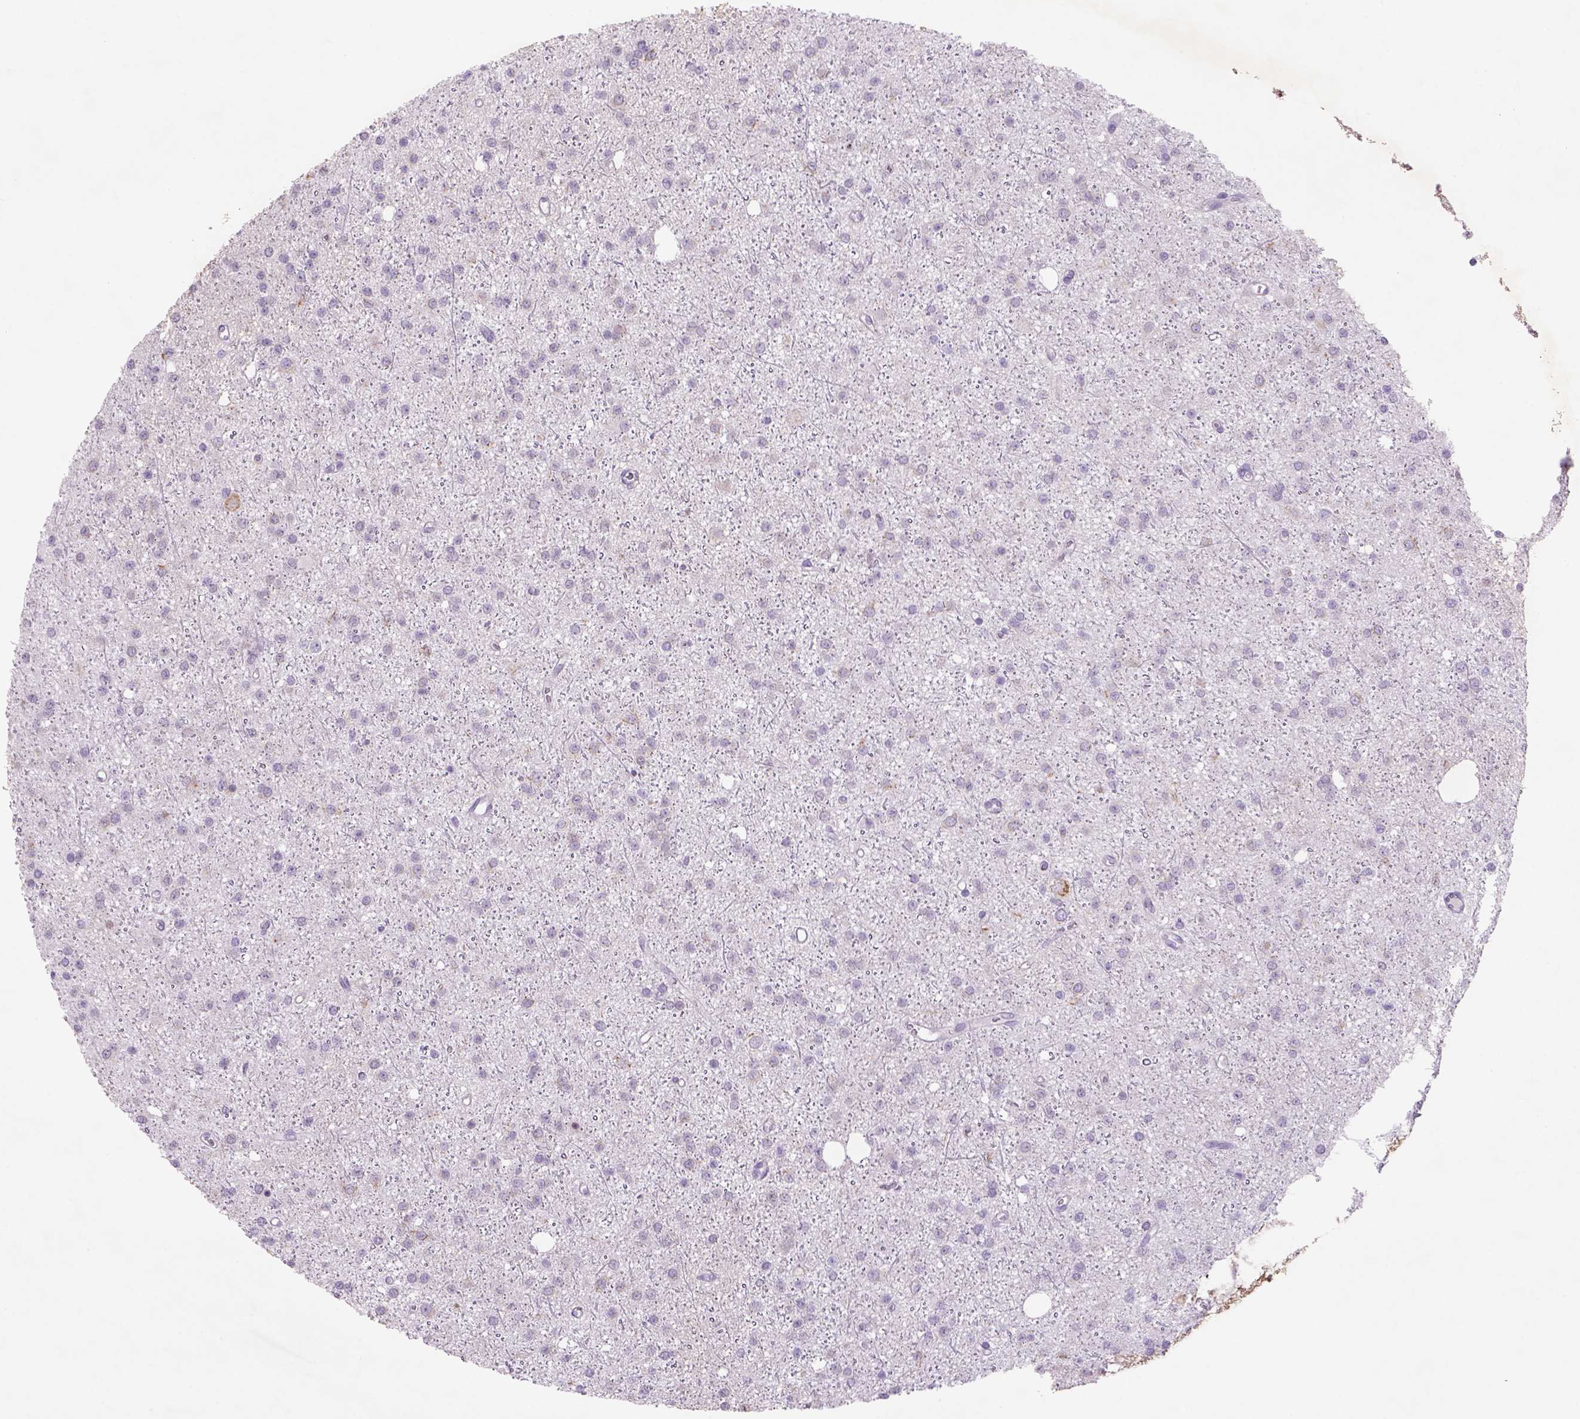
{"staining": {"intensity": "negative", "quantity": "none", "location": "none"}, "tissue": "glioma", "cell_type": "Tumor cells", "image_type": "cancer", "snomed": [{"axis": "morphology", "description": "Glioma, malignant, Low grade"}, {"axis": "topography", "description": "Brain"}], "caption": "Tumor cells are negative for brown protein staining in malignant glioma (low-grade).", "gene": "NAALAD2", "patient": {"sex": "male", "age": 27}}